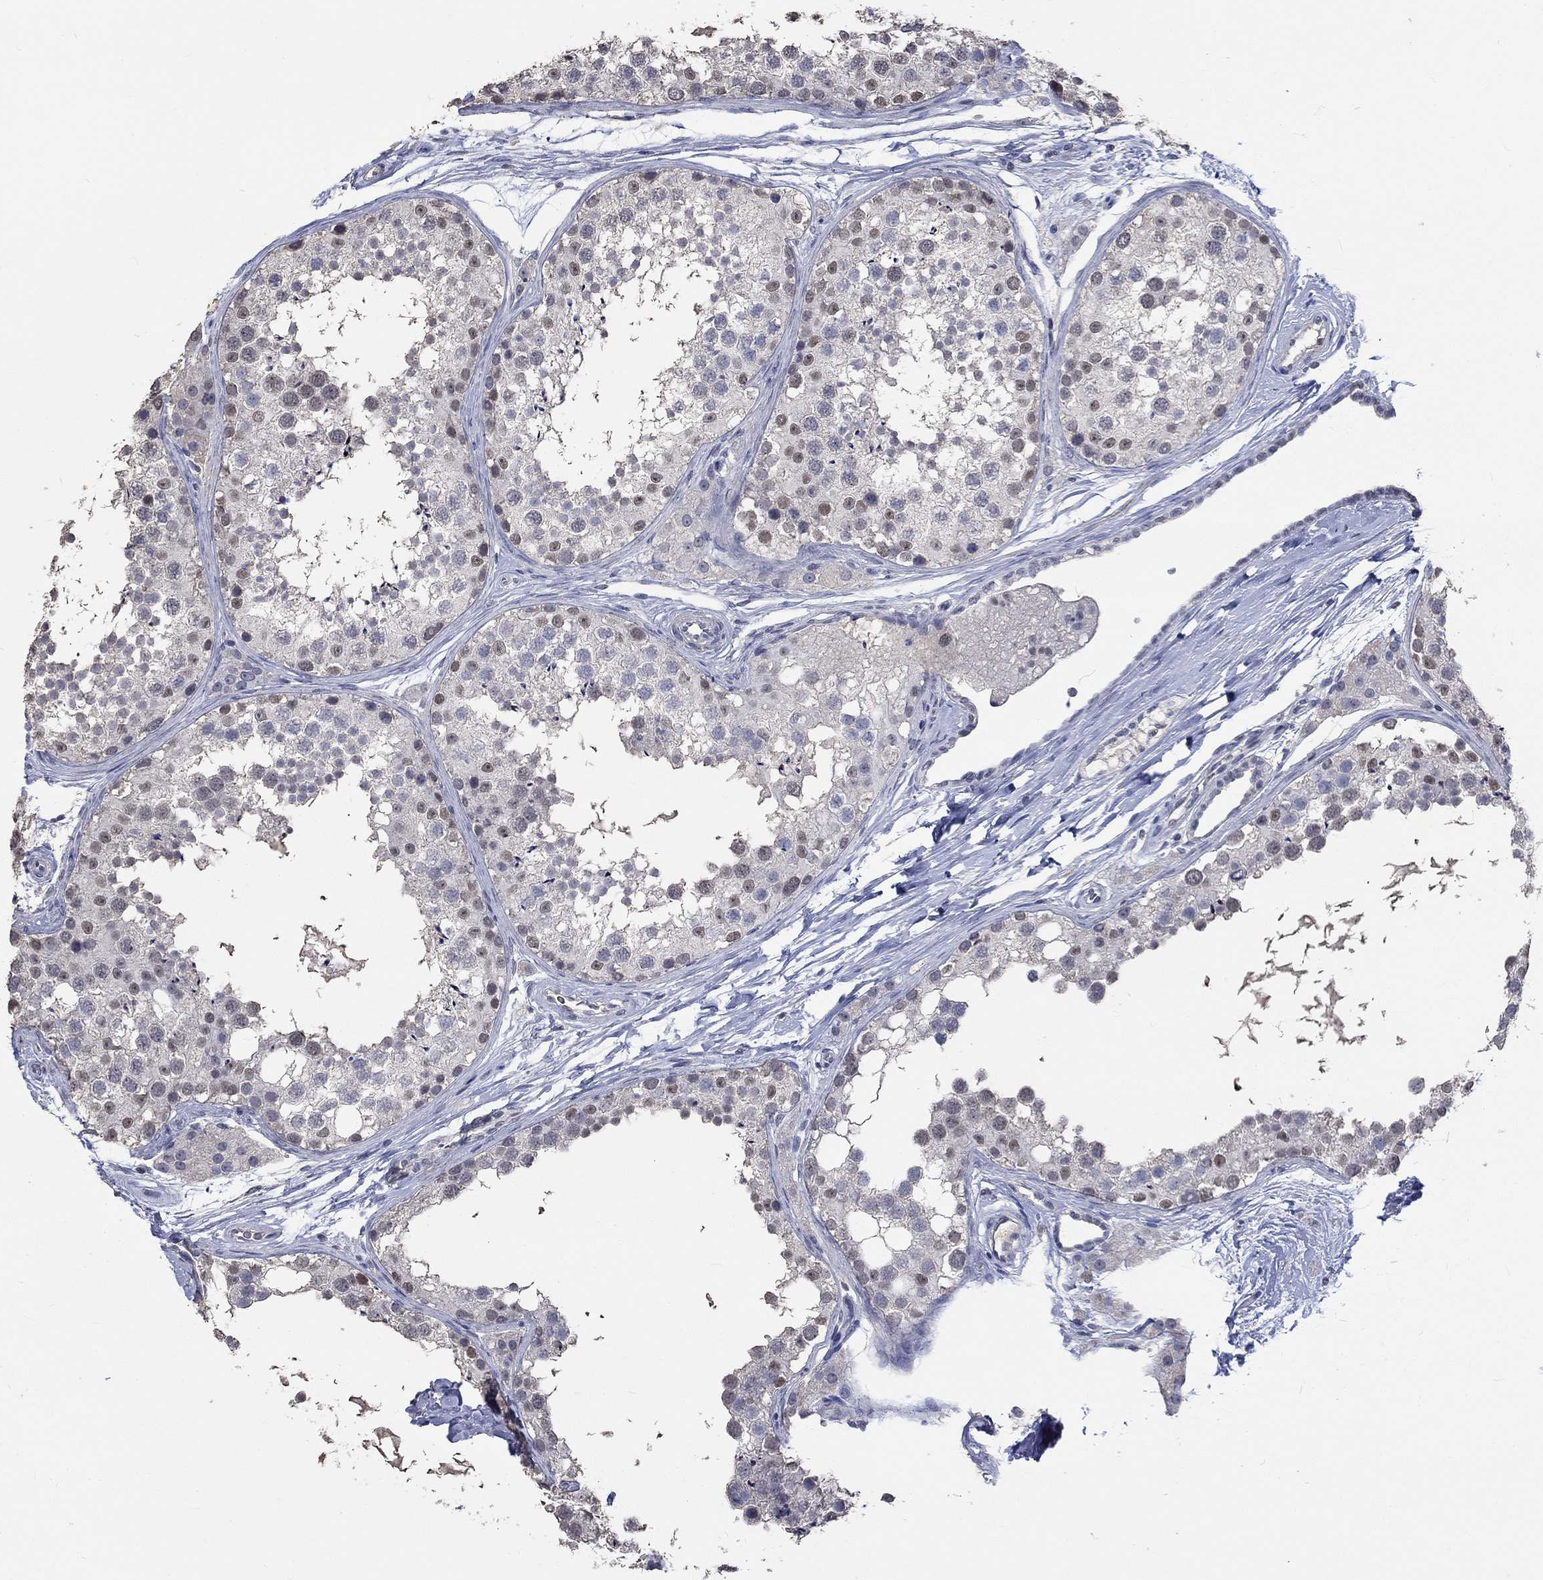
{"staining": {"intensity": "negative", "quantity": "none", "location": "none"}, "tissue": "testis", "cell_type": "Cells in seminiferous ducts", "image_type": "normal", "snomed": [{"axis": "morphology", "description": "Normal tissue, NOS"}, {"axis": "topography", "description": "Testis"}], "caption": "Immunohistochemistry (IHC) histopathology image of benign testis: human testis stained with DAB exhibits no significant protein expression in cells in seminiferous ducts.", "gene": "ZBTB18", "patient": {"sex": "male", "age": 41}}